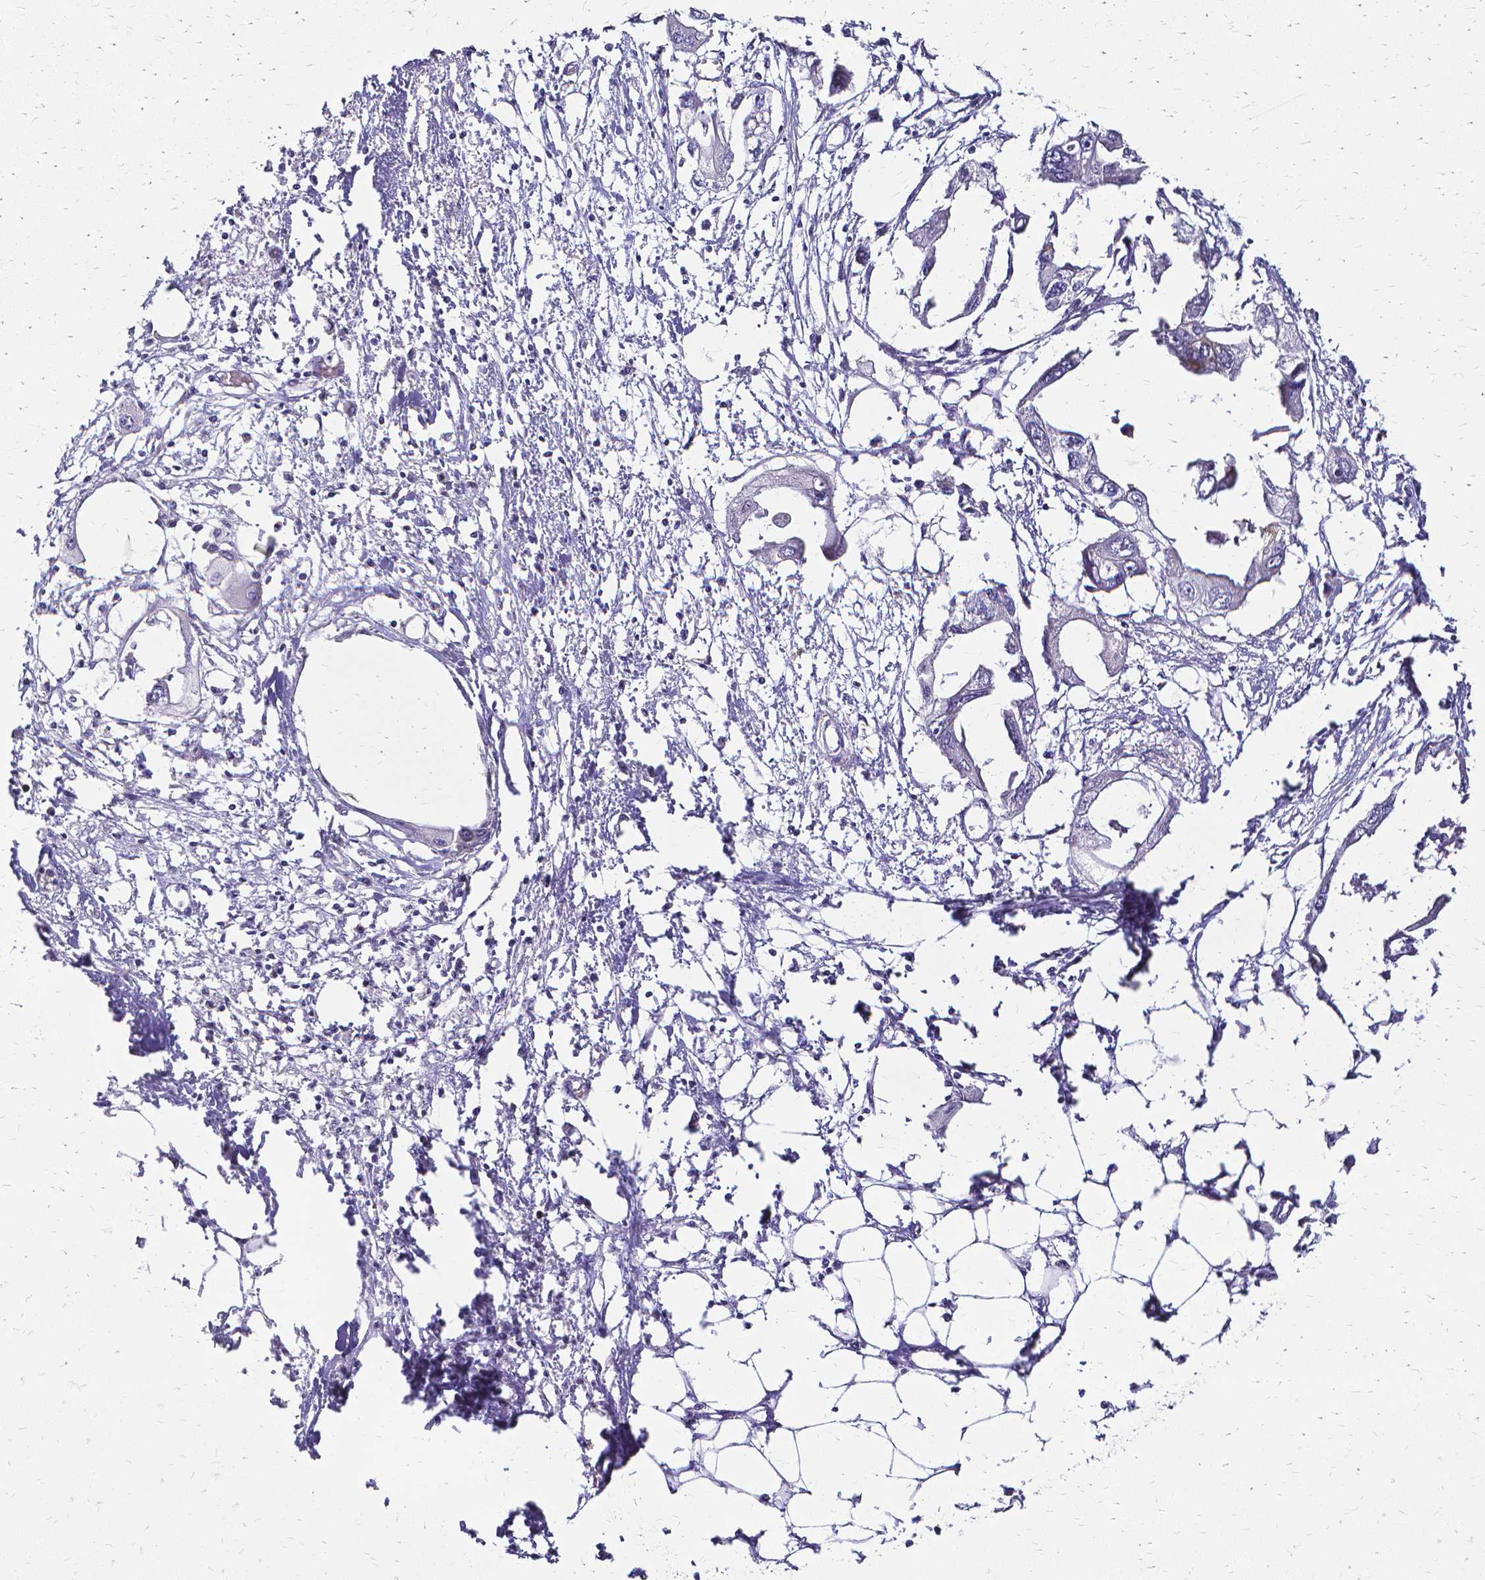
{"staining": {"intensity": "negative", "quantity": "none", "location": "none"}, "tissue": "endometrial cancer", "cell_type": "Tumor cells", "image_type": "cancer", "snomed": [{"axis": "morphology", "description": "Adenocarcinoma, NOS"}, {"axis": "morphology", "description": "Adenocarcinoma, metastatic, NOS"}, {"axis": "topography", "description": "Adipose tissue"}, {"axis": "topography", "description": "Endometrium"}], "caption": "Immunohistochemistry histopathology image of neoplastic tissue: metastatic adenocarcinoma (endometrial) stained with DAB displays no significant protein staining in tumor cells.", "gene": "CCNB1", "patient": {"sex": "female", "age": 67}}